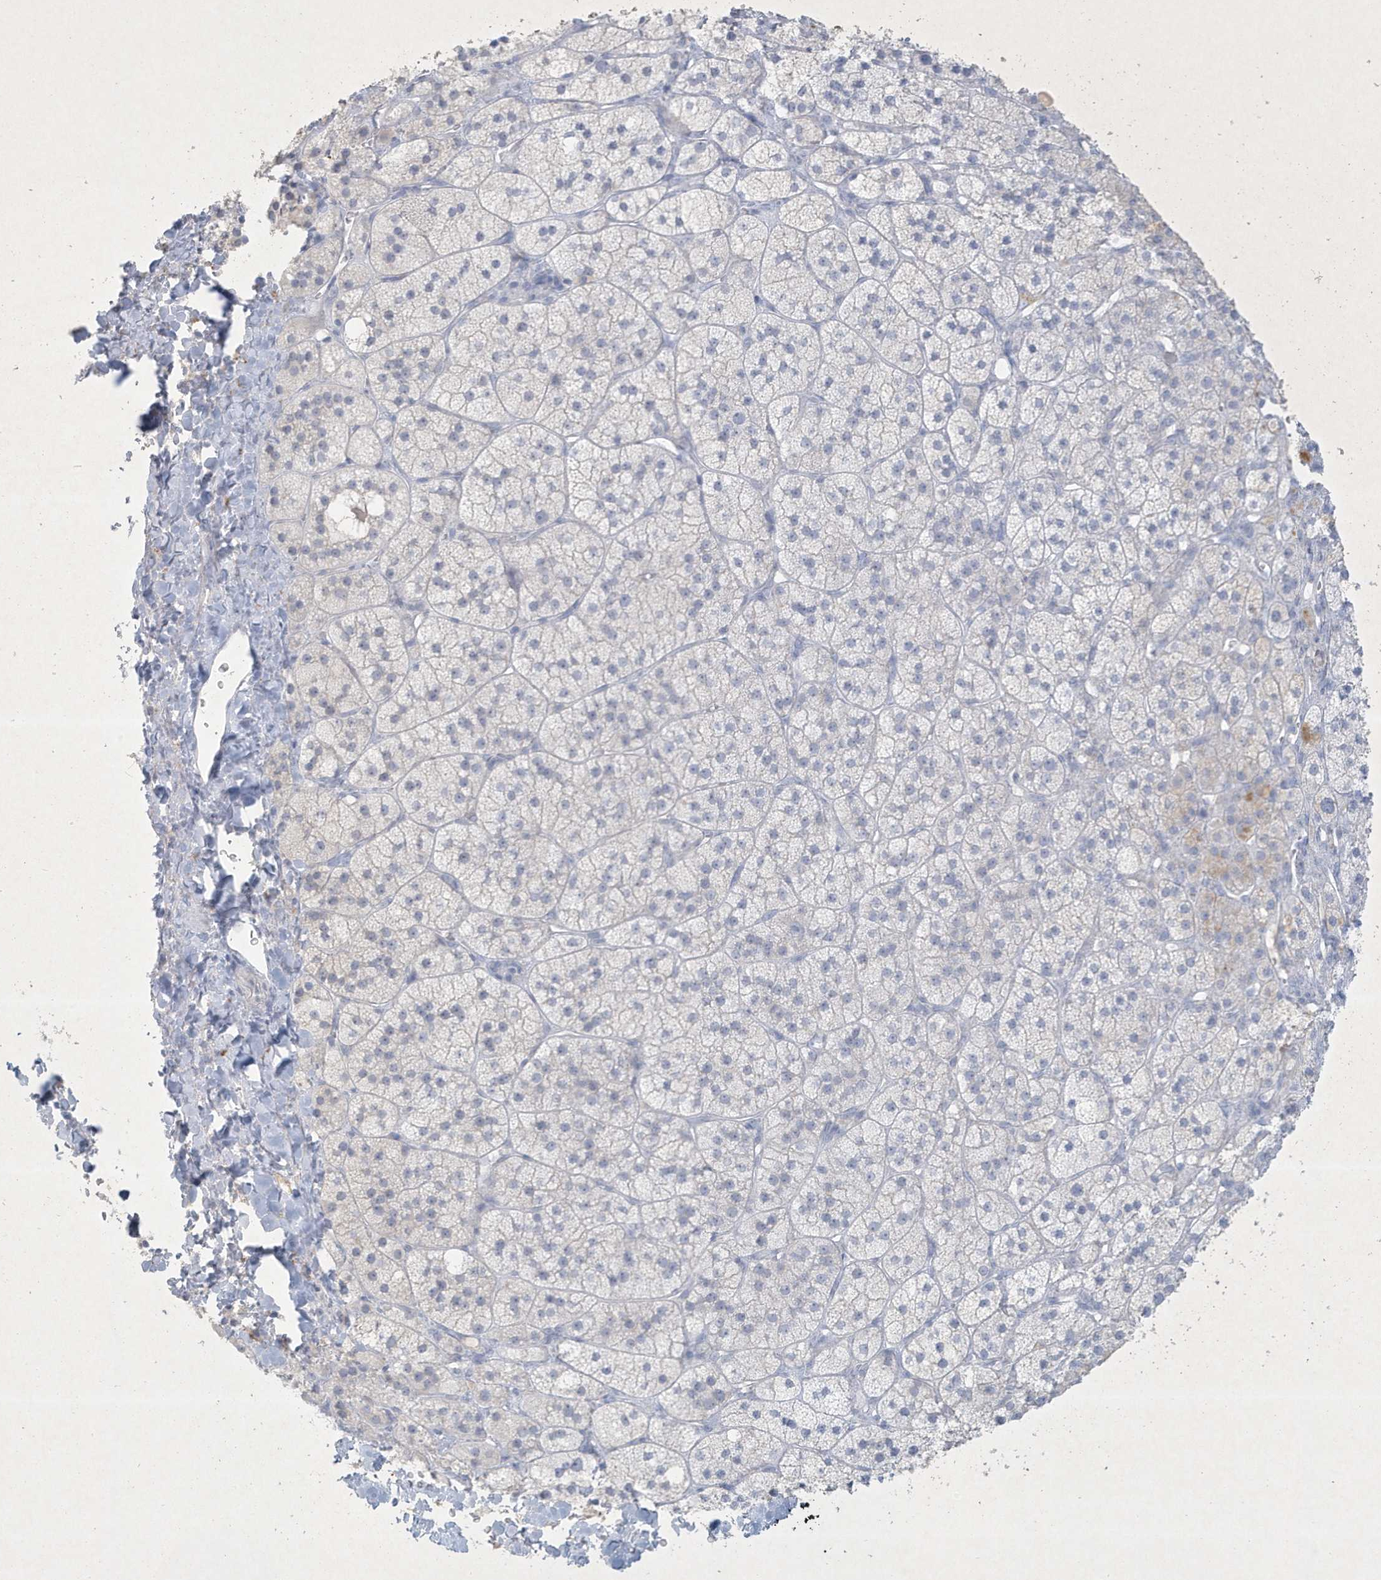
{"staining": {"intensity": "negative", "quantity": "none", "location": "none"}, "tissue": "adrenal gland", "cell_type": "Glandular cells", "image_type": "normal", "snomed": [{"axis": "morphology", "description": "Normal tissue, NOS"}, {"axis": "topography", "description": "Adrenal gland"}], "caption": "IHC image of normal human adrenal gland stained for a protein (brown), which shows no staining in glandular cells. (Stains: DAB immunohistochemistry with hematoxylin counter stain, Microscopy: brightfield microscopy at high magnification).", "gene": "CCDC24", "patient": {"sex": "male", "age": 61}}